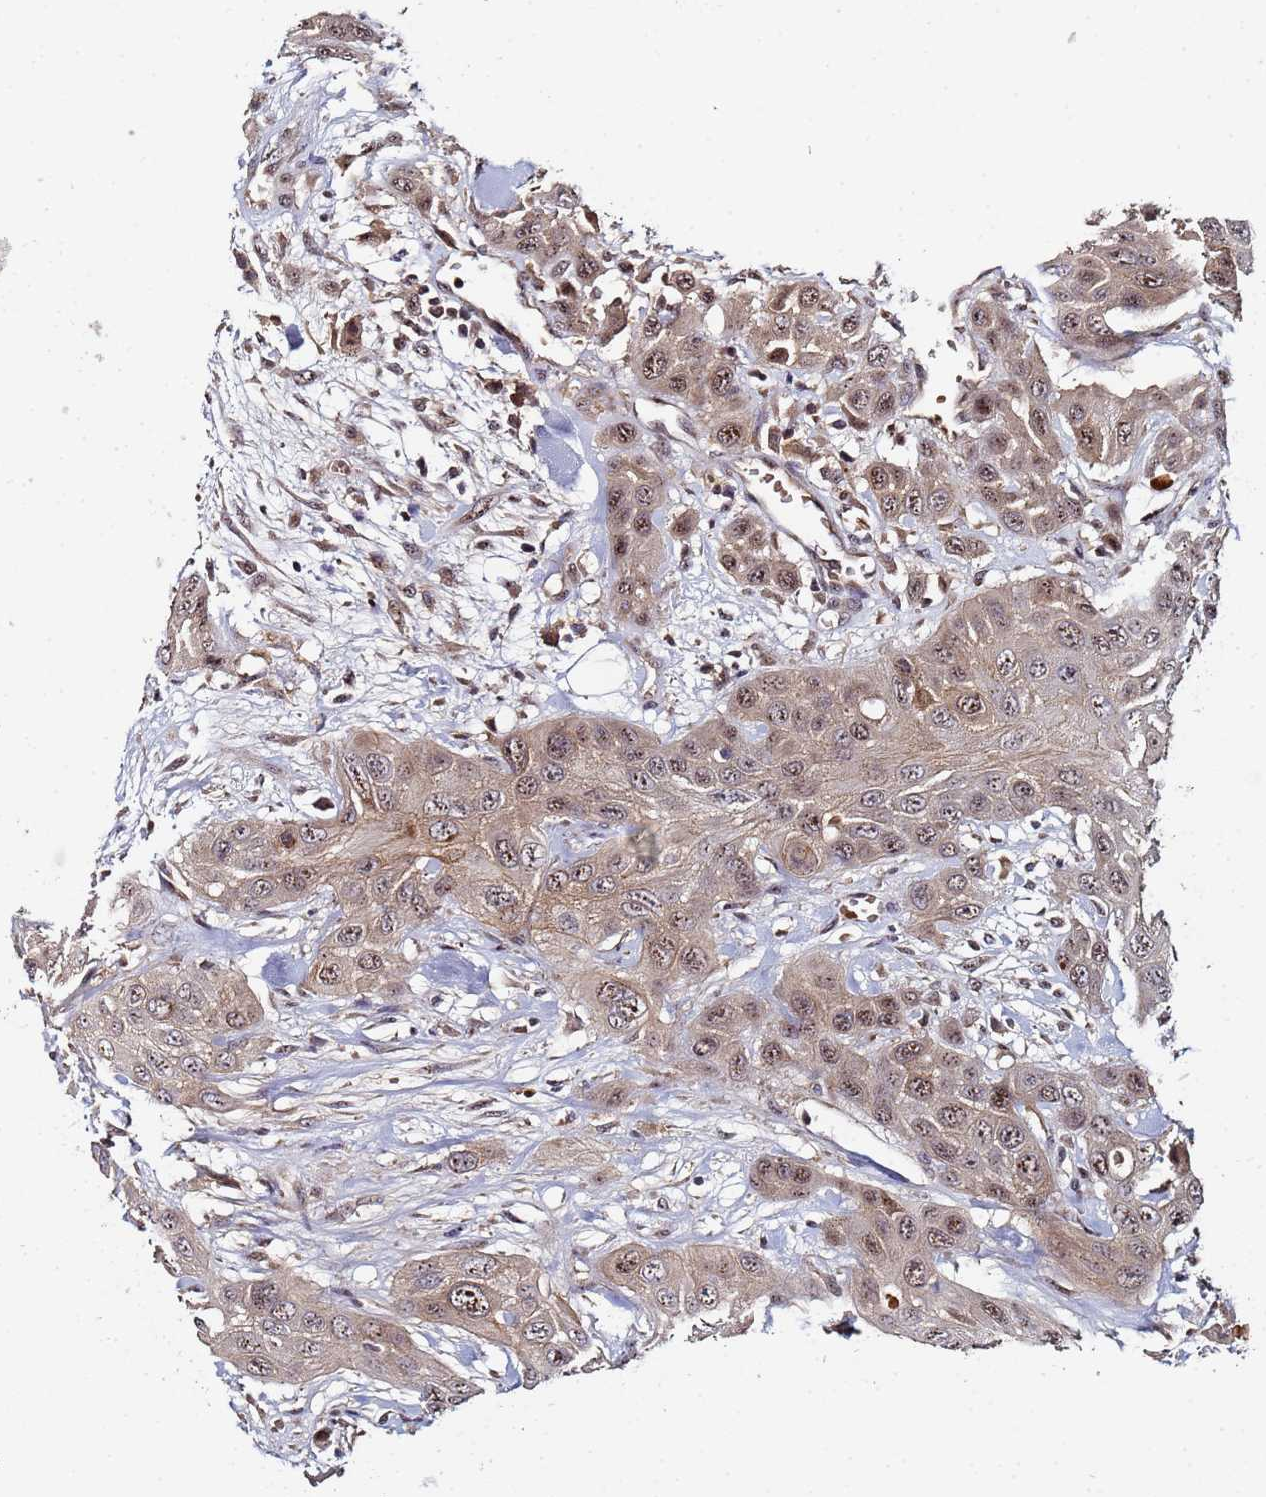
{"staining": {"intensity": "moderate", "quantity": ">75%", "location": "cytoplasmic/membranous,nuclear"}, "tissue": "head and neck cancer", "cell_type": "Tumor cells", "image_type": "cancer", "snomed": [{"axis": "morphology", "description": "Squamous cell carcinoma, NOS"}, {"axis": "topography", "description": "Head-Neck"}], "caption": "Moderate cytoplasmic/membranous and nuclear positivity for a protein is present in approximately >75% of tumor cells of head and neck cancer (squamous cell carcinoma) using IHC.", "gene": "OSER1", "patient": {"sex": "male", "age": 81}}